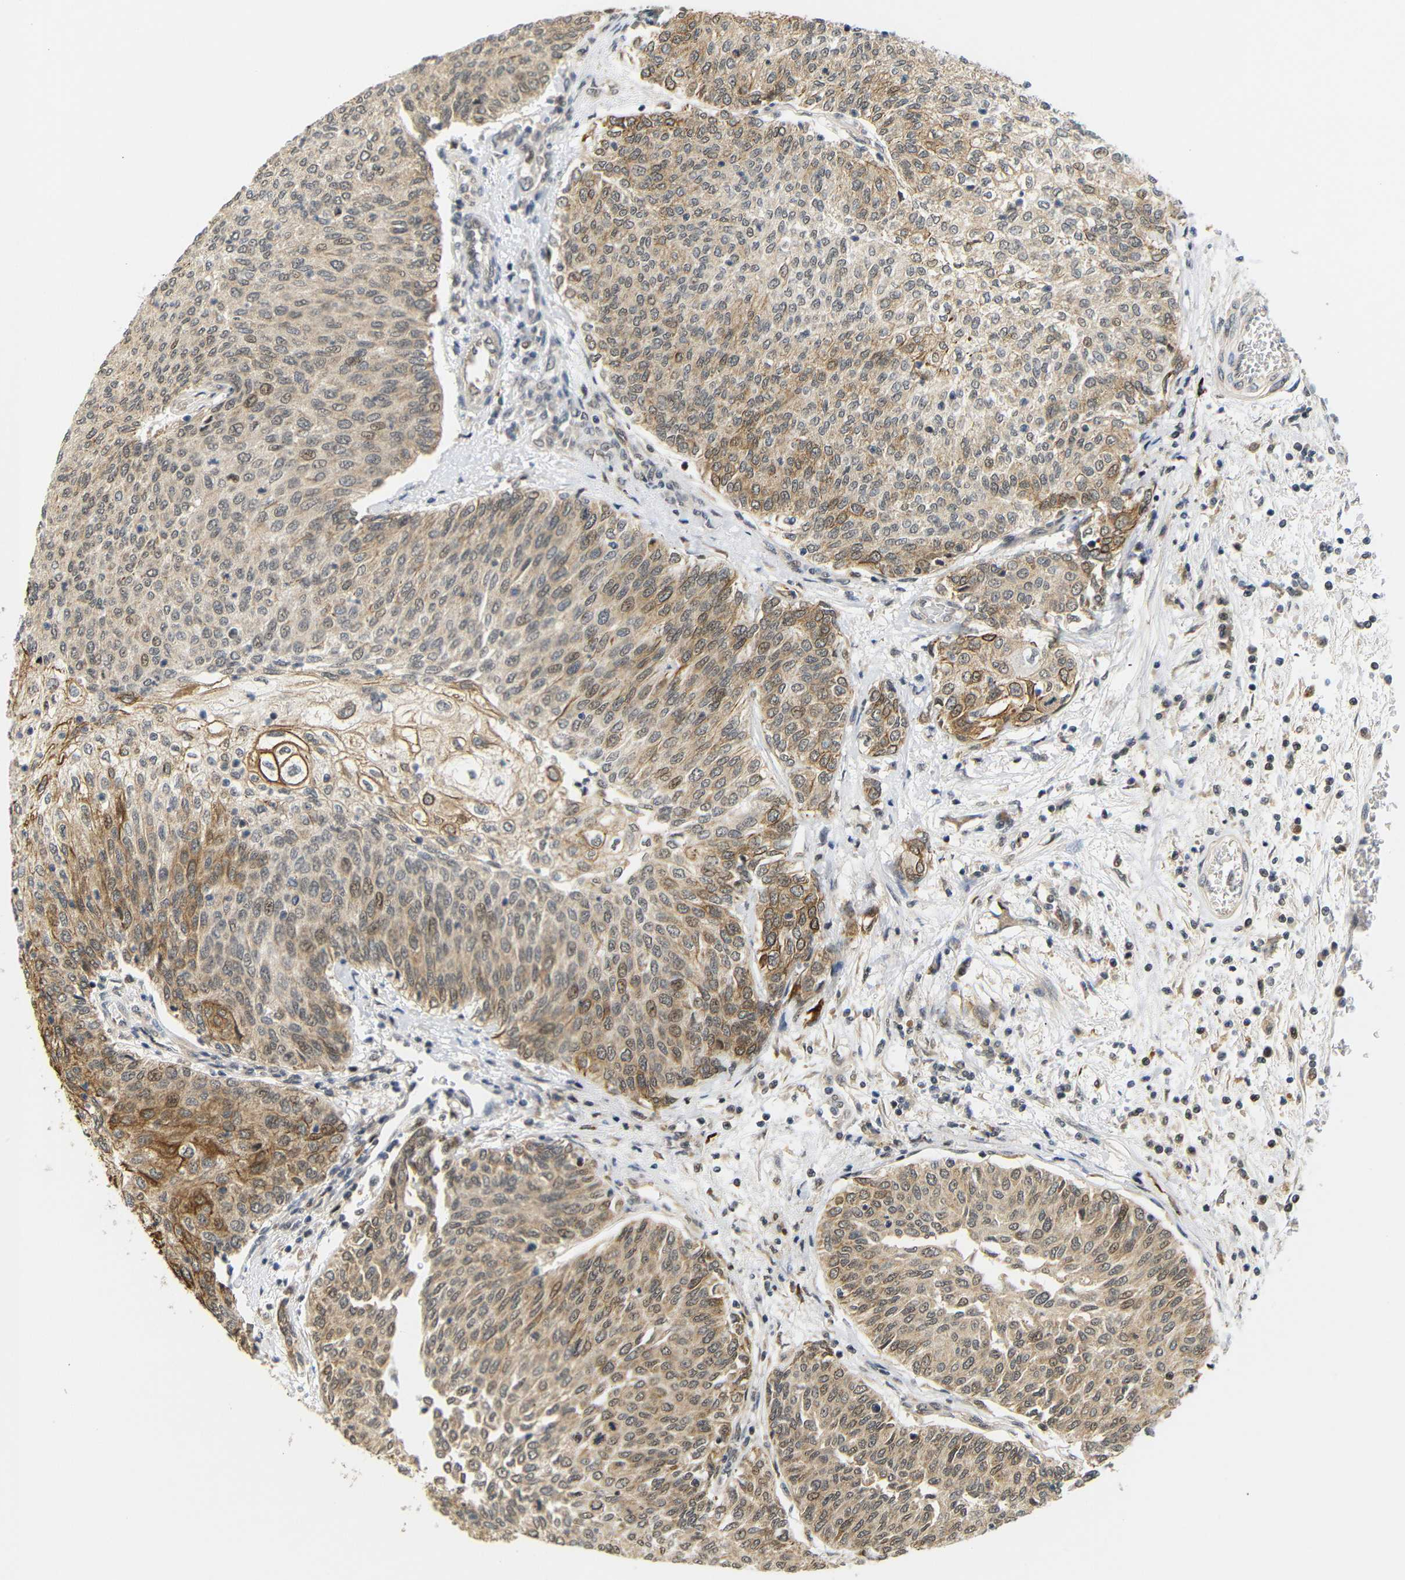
{"staining": {"intensity": "moderate", "quantity": ">75%", "location": "cytoplasmic/membranous,nuclear"}, "tissue": "urothelial cancer", "cell_type": "Tumor cells", "image_type": "cancer", "snomed": [{"axis": "morphology", "description": "Urothelial carcinoma, Low grade"}, {"axis": "topography", "description": "Urinary bladder"}], "caption": "Urothelial cancer tissue exhibits moderate cytoplasmic/membranous and nuclear staining in about >75% of tumor cells Nuclei are stained in blue.", "gene": "GJA5", "patient": {"sex": "female", "age": 79}}